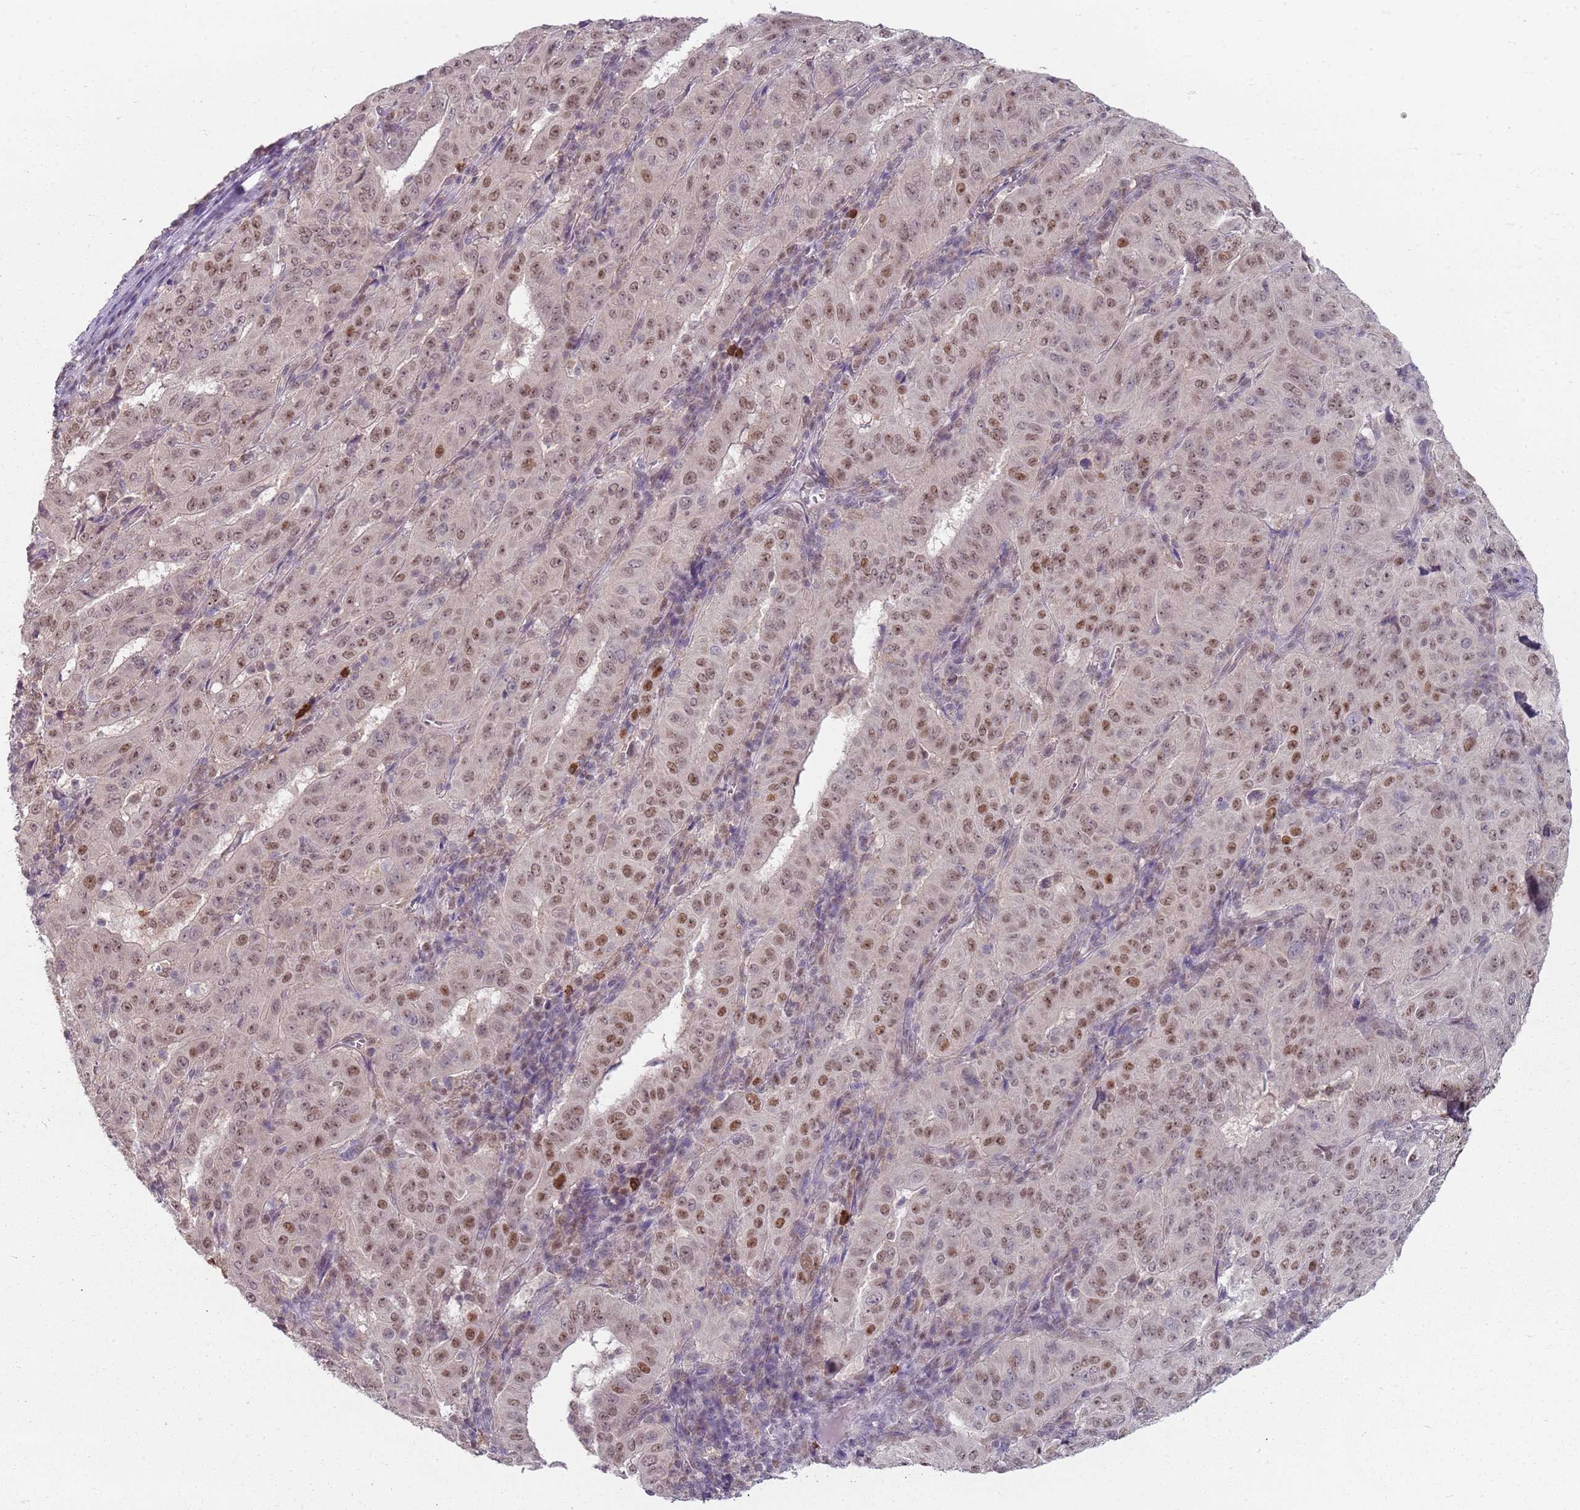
{"staining": {"intensity": "moderate", "quantity": ">75%", "location": "nuclear"}, "tissue": "pancreatic cancer", "cell_type": "Tumor cells", "image_type": "cancer", "snomed": [{"axis": "morphology", "description": "Adenocarcinoma, NOS"}, {"axis": "topography", "description": "Pancreas"}], "caption": "Immunohistochemical staining of pancreatic adenocarcinoma demonstrates medium levels of moderate nuclear staining in approximately >75% of tumor cells.", "gene": "SMARCAL1", "patient": {"sex": "male", "age": 63}}